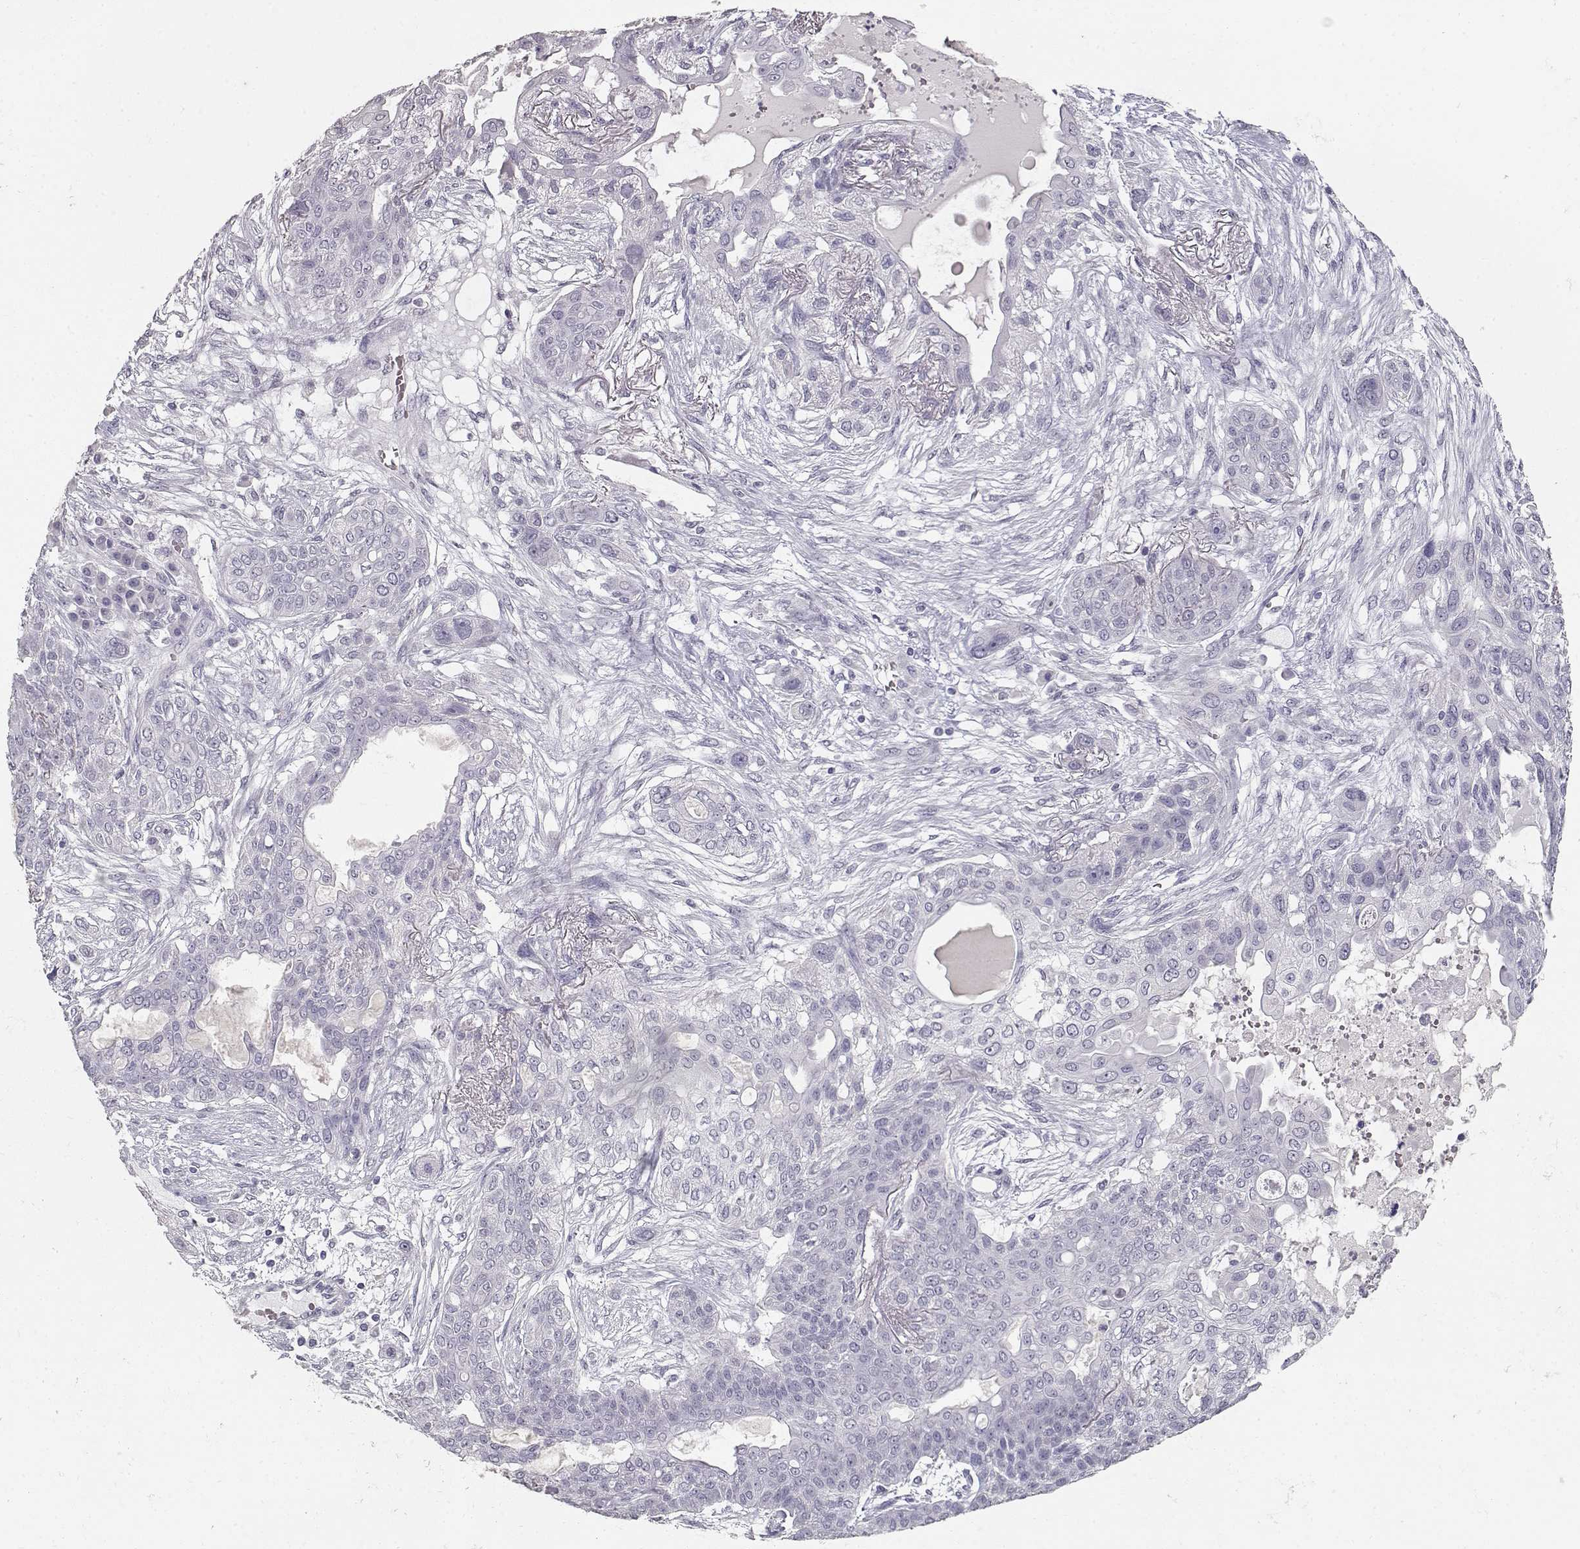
{"staining": {"intensity": "negative", "quantity": "none", "location": "none"}, "tissue": "lung cancer", "cell_type": "Tumor cells", "image_type": "cancer", "snomed": [{"axis": "morphology", "description": "Squamous cell carcinoma, NOS"}, {"axis": "topography", "description": "Lung"}], "caption": "IHC micrograph of lung cancer stained for a protein (brown), which reveals no staining in tumor cells.", "gene": "TPH2", "patient": {"sex": "female", "age": 70}}